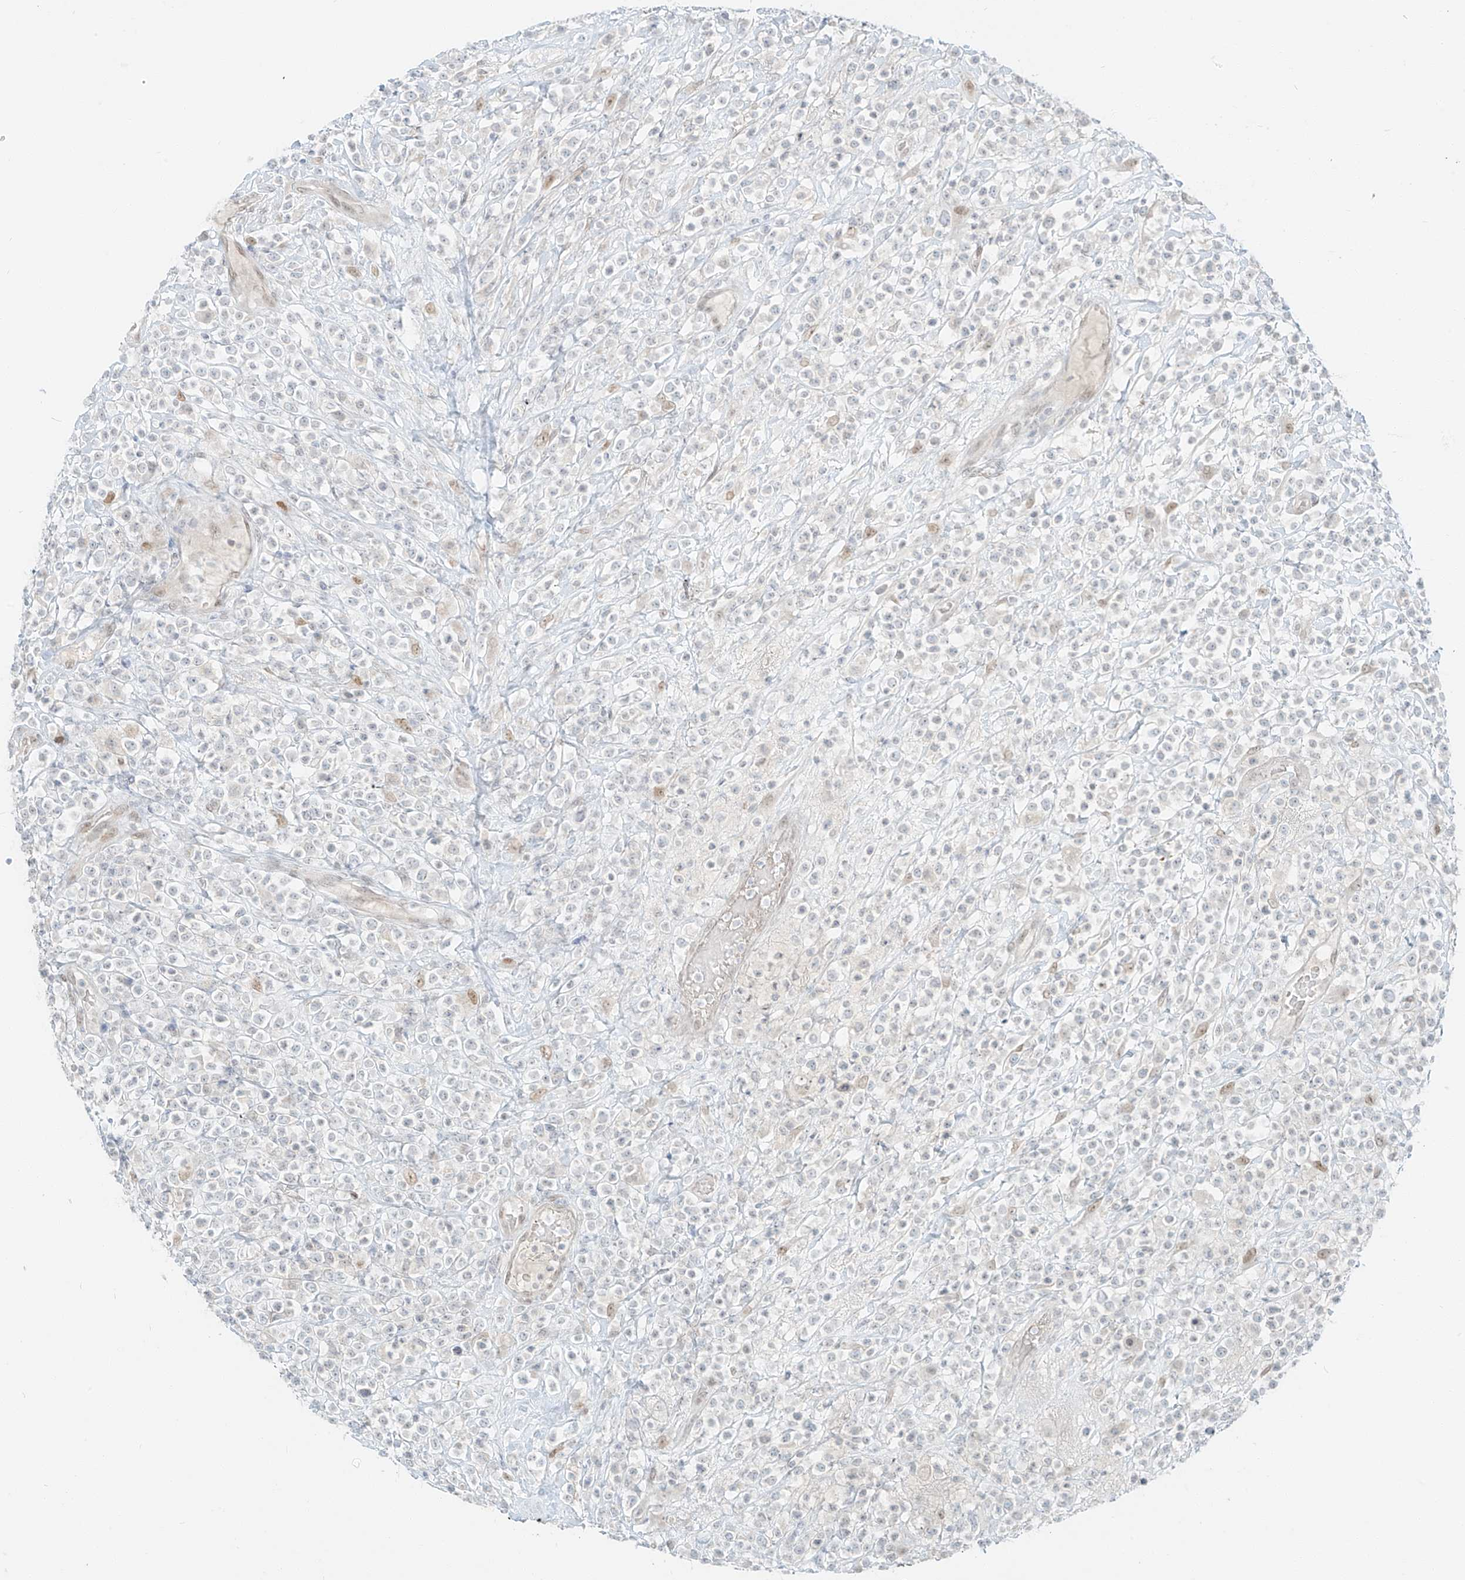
{"staining": {"intensity": "negative", "quantity": "none", "location": "none"}, "tissue": "lymphoma", "cell_type": "Tumor cells", "image_type": "cancer", "snomed": [{"axis": "morphology", "description": "Malignant lymphoma, non-Hodgkin's type, High grade"}, {"axis": "topography", "description": "Colon"}], "caption": "Immunohistochemistry micrograph of neoplastic tissue: lymphoma stained with DAB (3,3'-diaminobenzidine) shows no significant protein positivity in tumor cells.", "gene": "ZNF774", "patient": {"sex": "female", "age": 53}}